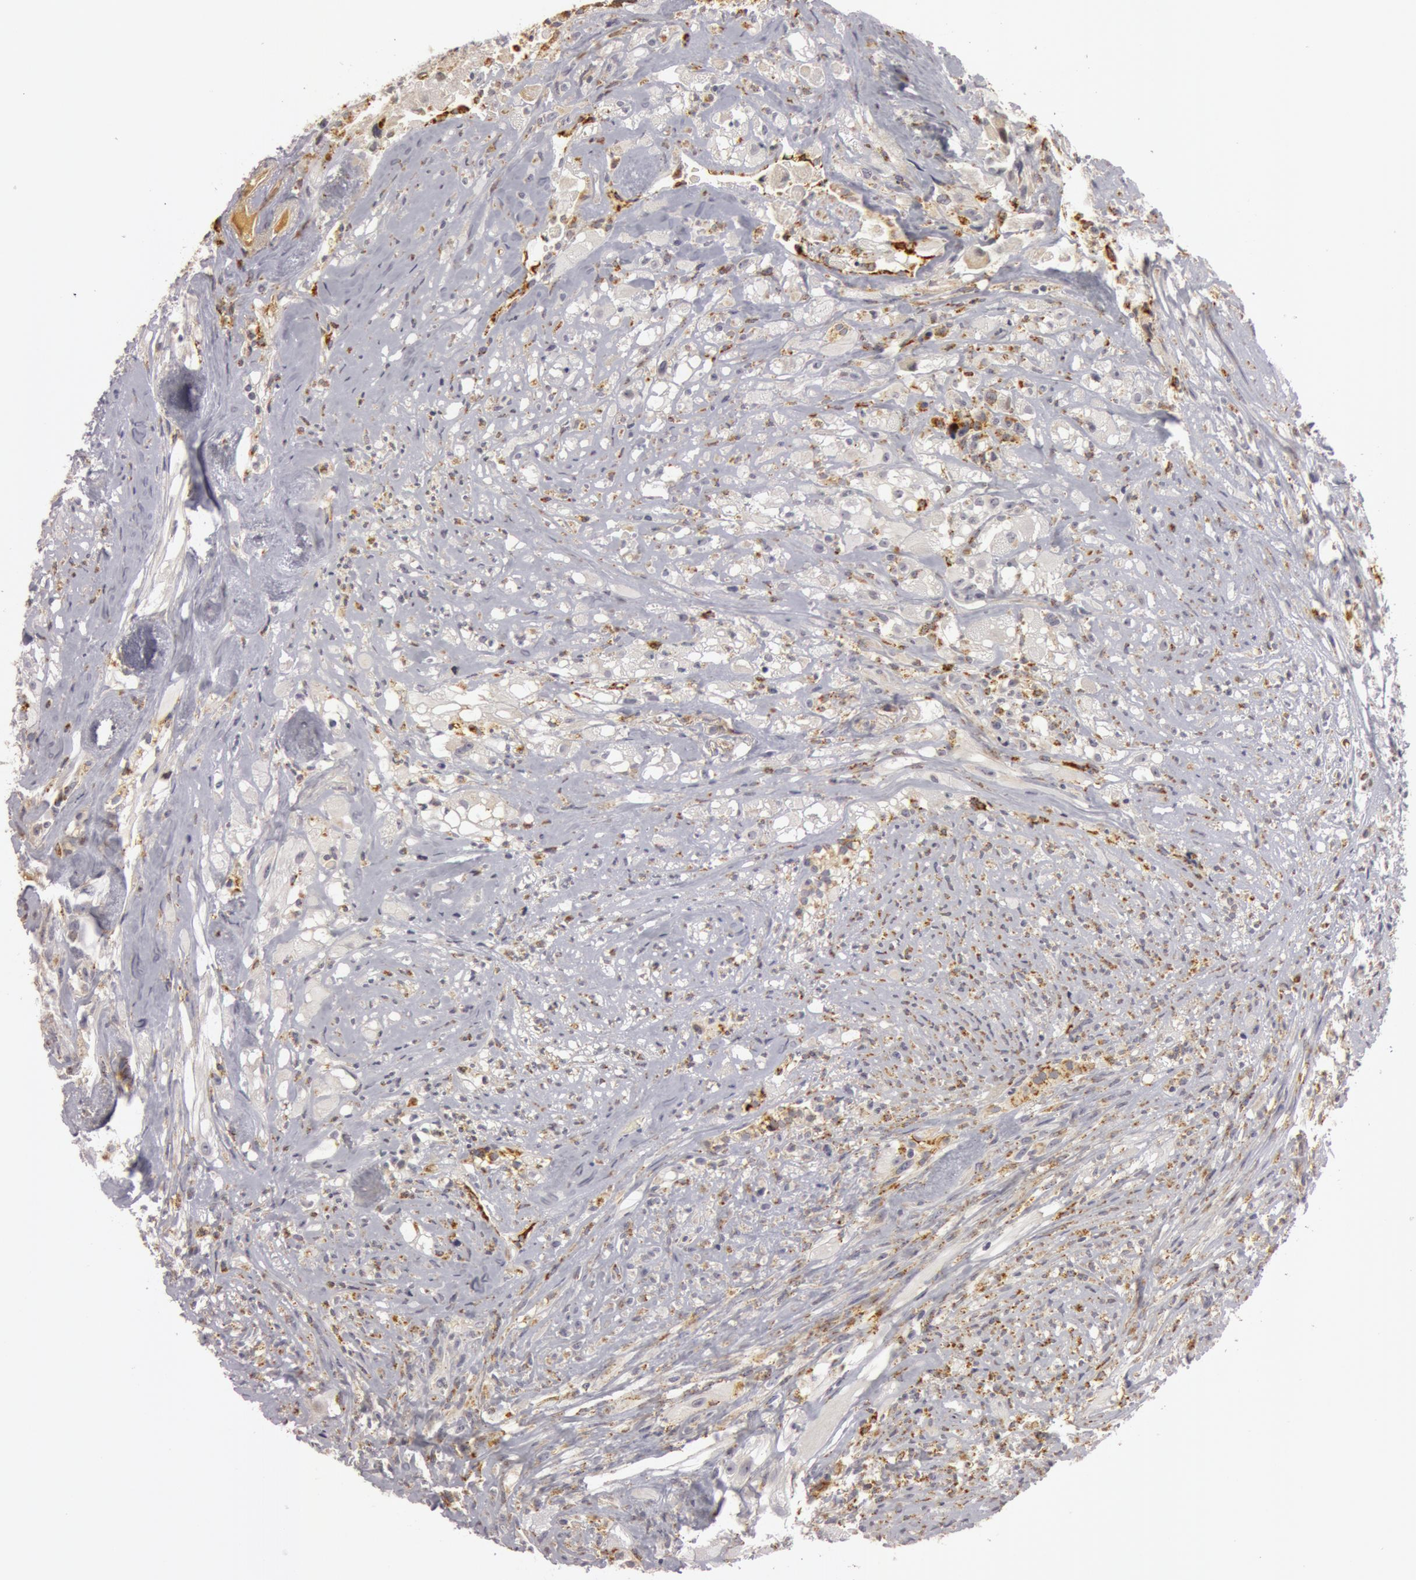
{"staining": {"intensity": "weak", "quantity": ">75%", "location": "cytoplasmic/membranous"}, "tissue": "glioma", "cell_type": "Tumor cells", "image_type": "cancer", "snomed": [{"axis": "morphology", "description": "Glioma, malignant, High grade"}, {"axis": "topography", "description": "Brain"}], "caption": "Immunohistochemistry image of glioma stained for a protein (brown), which shows low levels of weak cytoplasmic/membranous expression in approximately >75% of tumor cells.", "gene": "C7", "patient": {"sex": "male", "age": 48}}